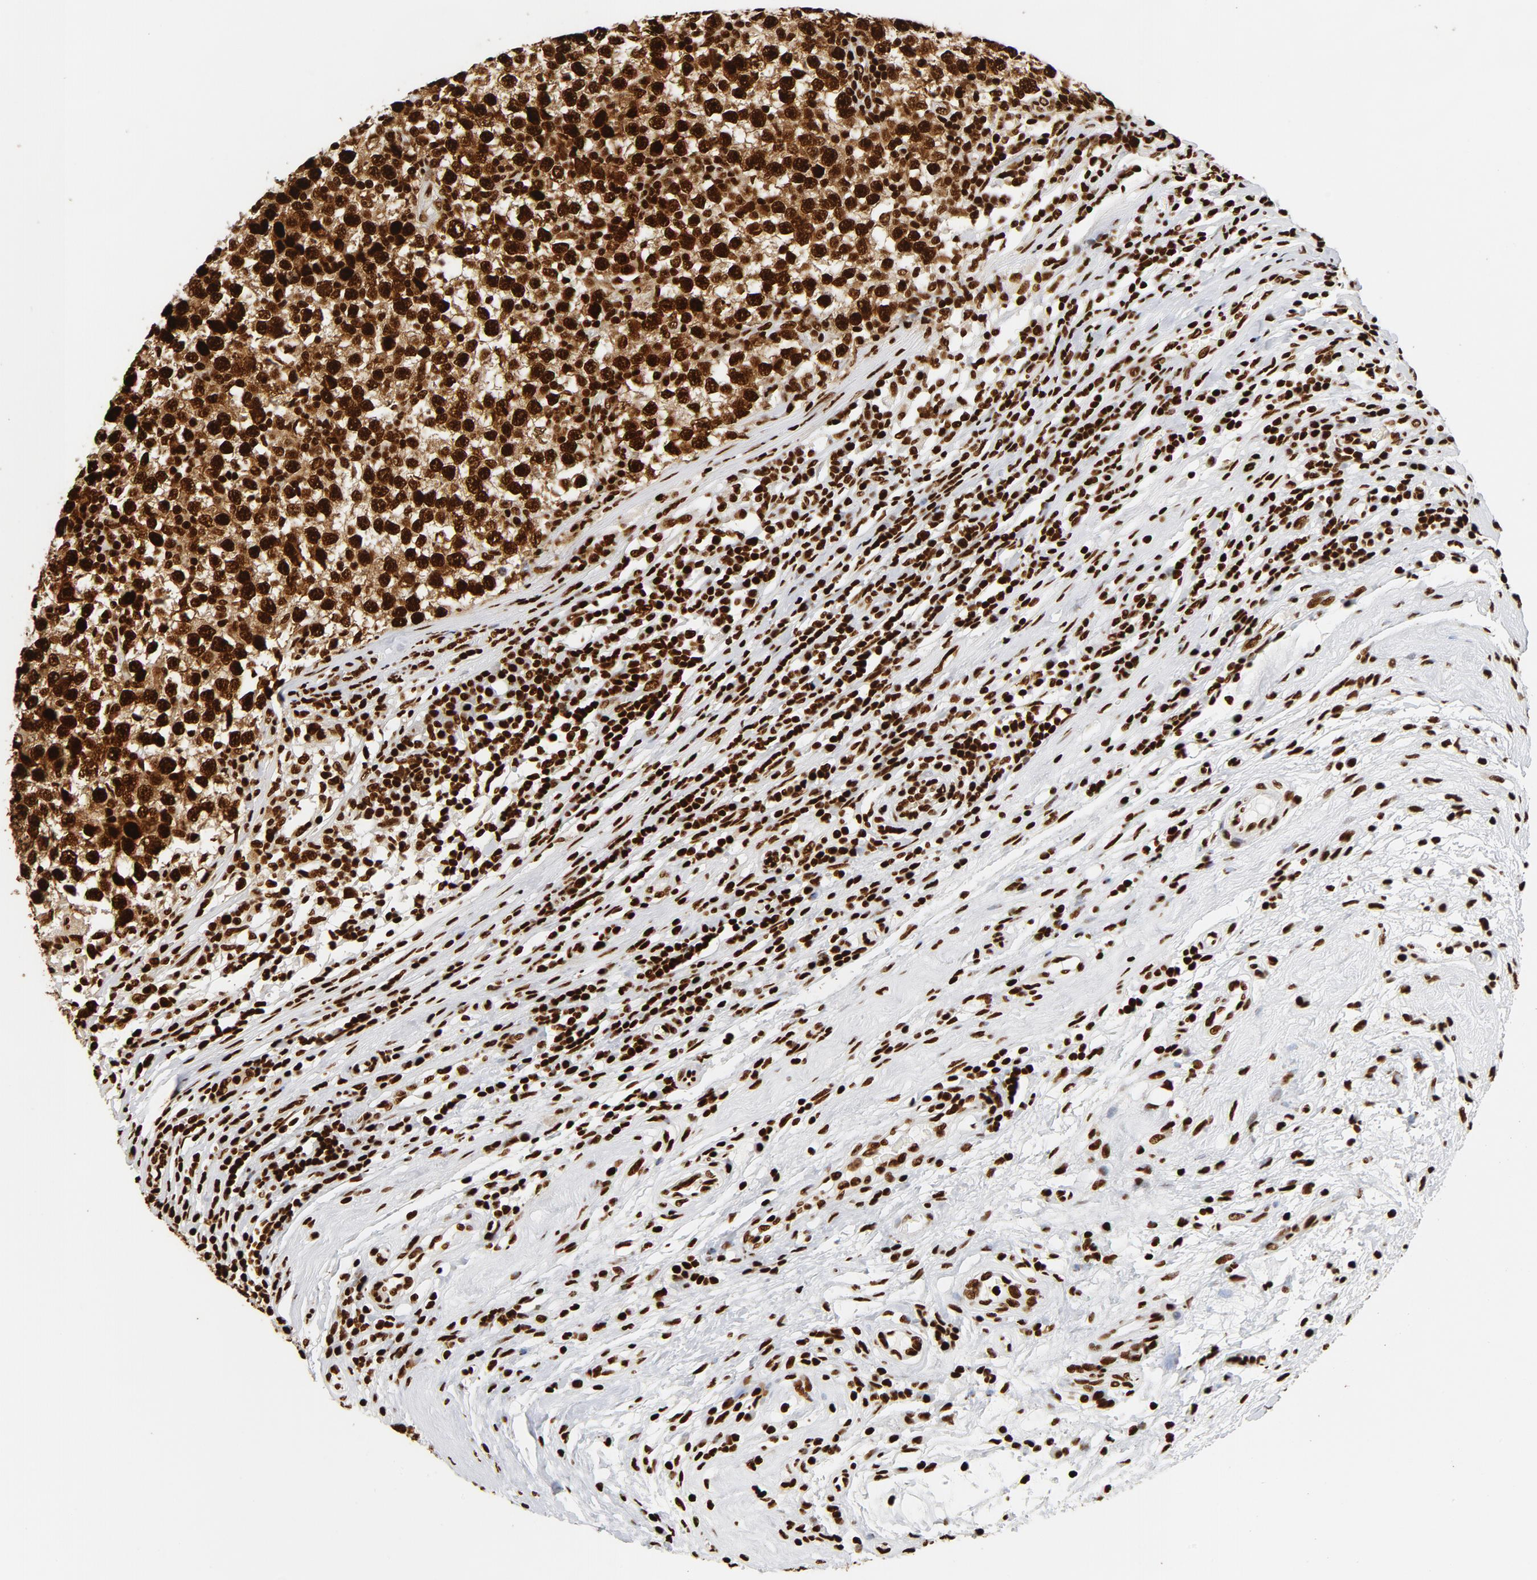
{"staining": {"intensity": "strong", "quantity": ">75%", "location": "cytoplasmic/membranous,nuclear"}, "tissue": "testis cancer", "cell_type": "Tumor cells", "image_type": "cancer", "snomed": [{"axis": "morphology", "description": "Seminoma, NOS"}, {"axis": "topography", "description": "Testis"}], "caption": "Seminoma (testis) stained with IHC shows strong cytoplasmic/membranous and nuclear staining in about >75% of tumor cells. Nuclei are stained in blue.", "gene": "XRCC6", "patient": {"sex": "male", "age": 43}}